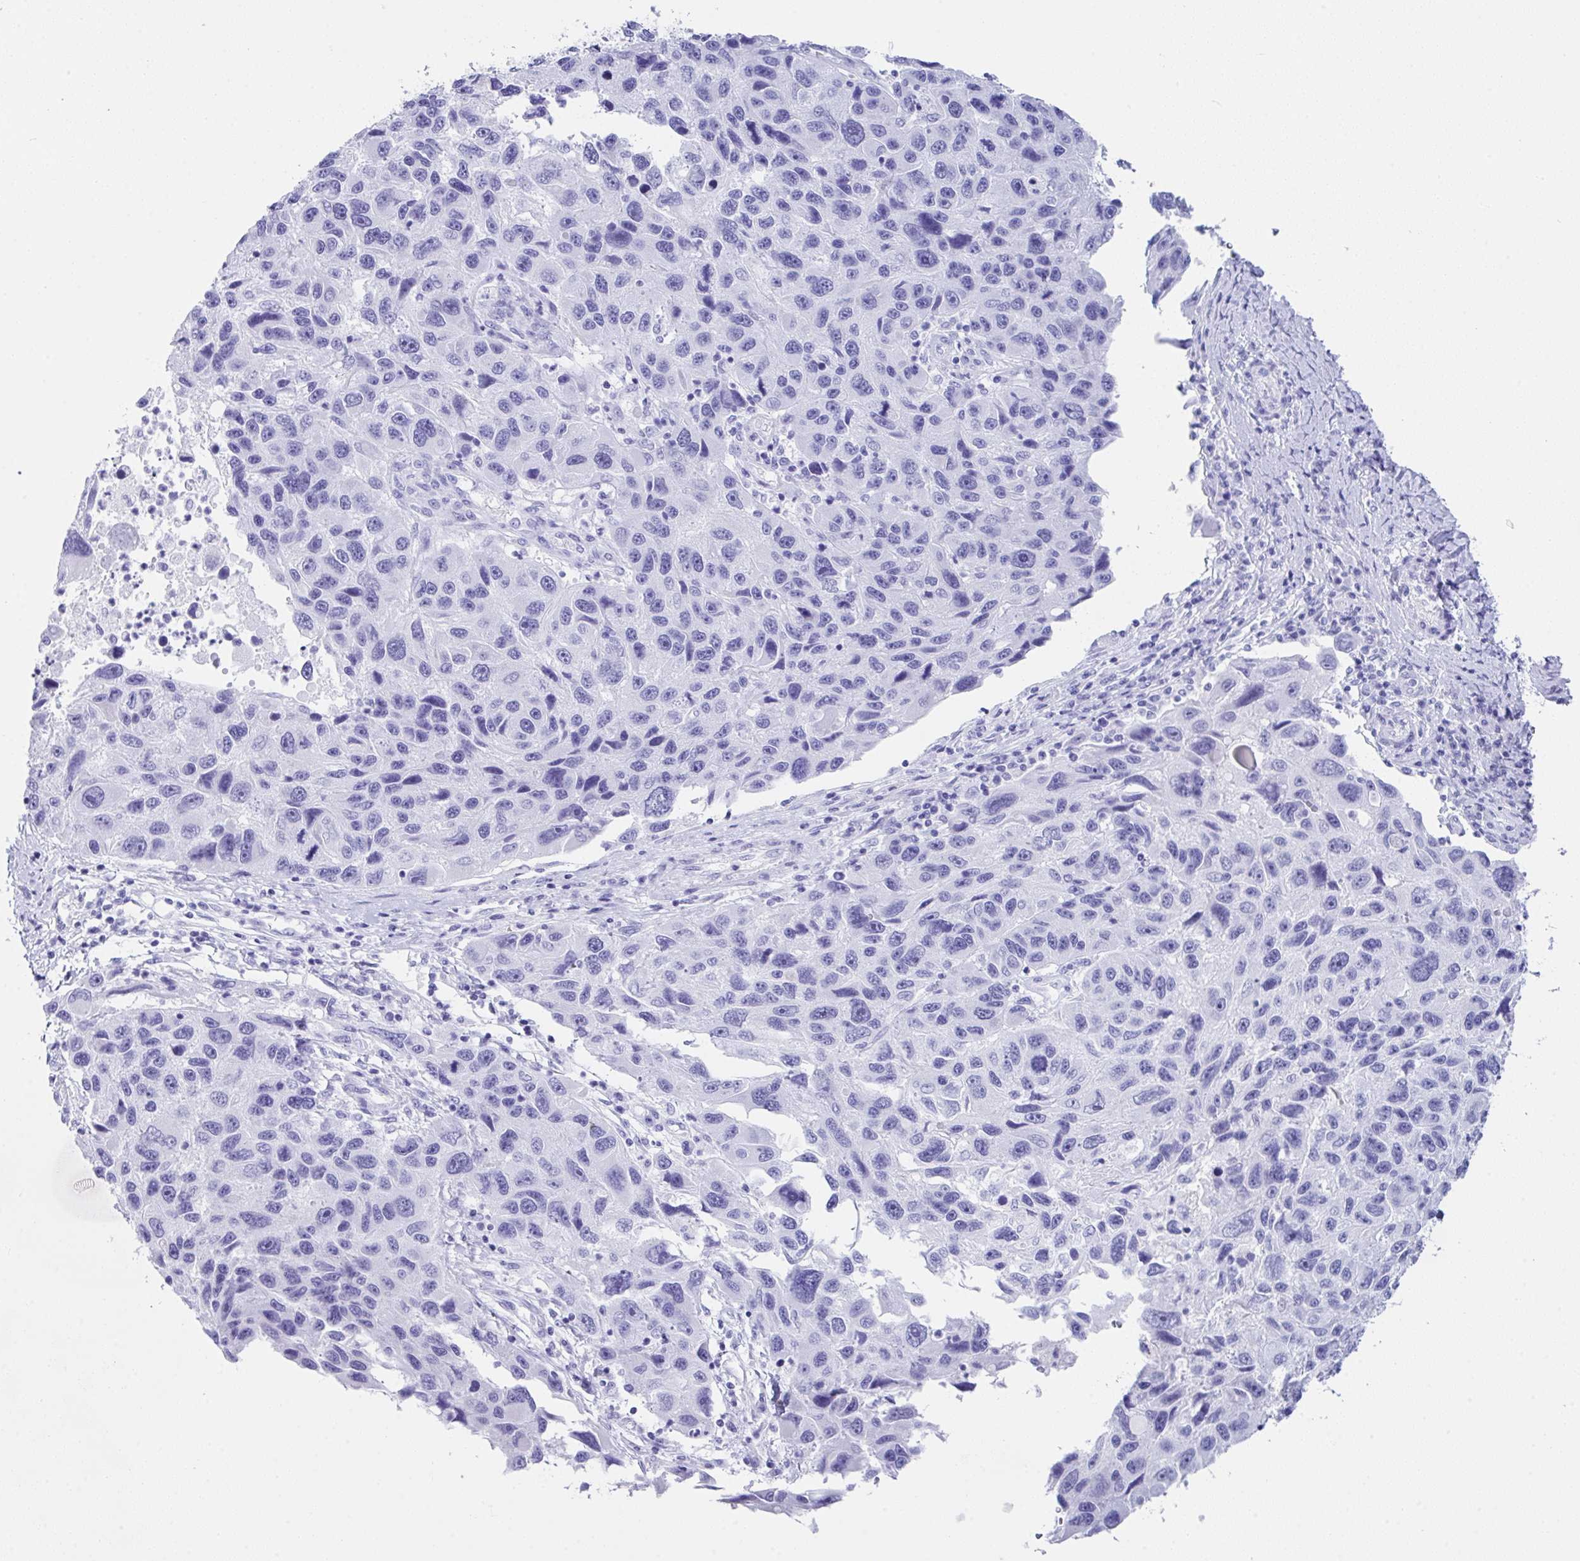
{"staining": {"intensity": "negative", "quantity": "none", "location": "none"}, "tissue": "melanoma", "cell_type": "Tumor cells", "image_type": "cancer", "snomed": [{"axis": "morphology", "description": "Malignant melanoma, NOS"}, {"axis": "topography", "description": "Skin"}], "caption": "This is an immunohistochemistry histopathology image of malignant melanoma. There is no staining in tumor cells.", "gene": "LGALS4", "patient": {"sex": "male", "age": 53}}